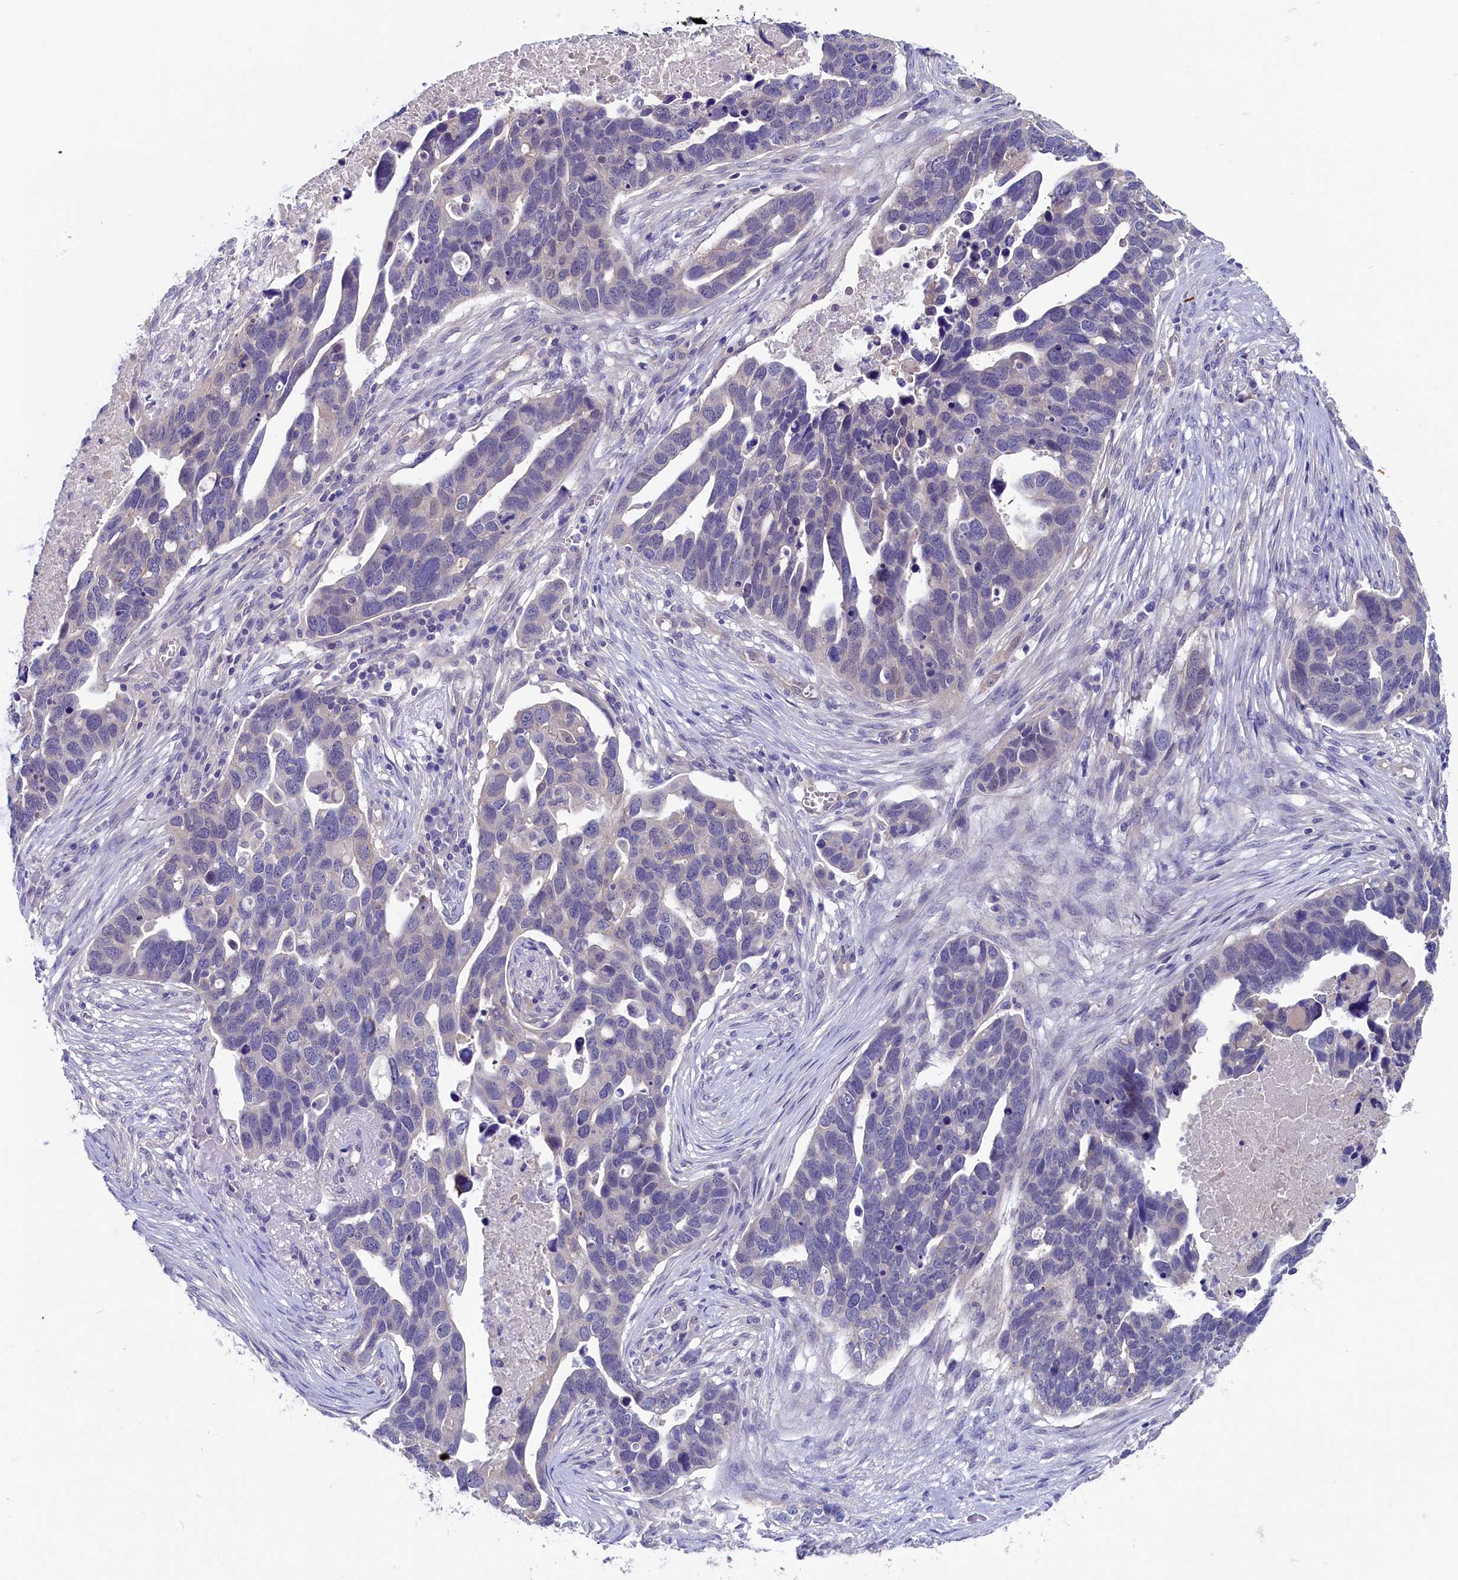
{"staining": {"intensity": "negative", "quantity": "none", "location": "none"}, "tissue": "ovarian cancer", "cell_type": "Tumor cells", "image_type": "cancer", "snomed": [{"axis": "morphology", "description": "Cystadenocarcinoma, serous, NOS"}, {"axis": "topography", "description": "Ovary"}], "caption": "Tumor cells show no significant expression in ovarian serous cystadenocarcinoma. Brightfield microscopy of immunohistochemistry stained with DAB (3,3'-diaminobenzidine) (brown) and hematoxylin (blue), captured at high magnification.", "gene": "CIAPIN1", "patient": {"sex": "female", "age": 54}}